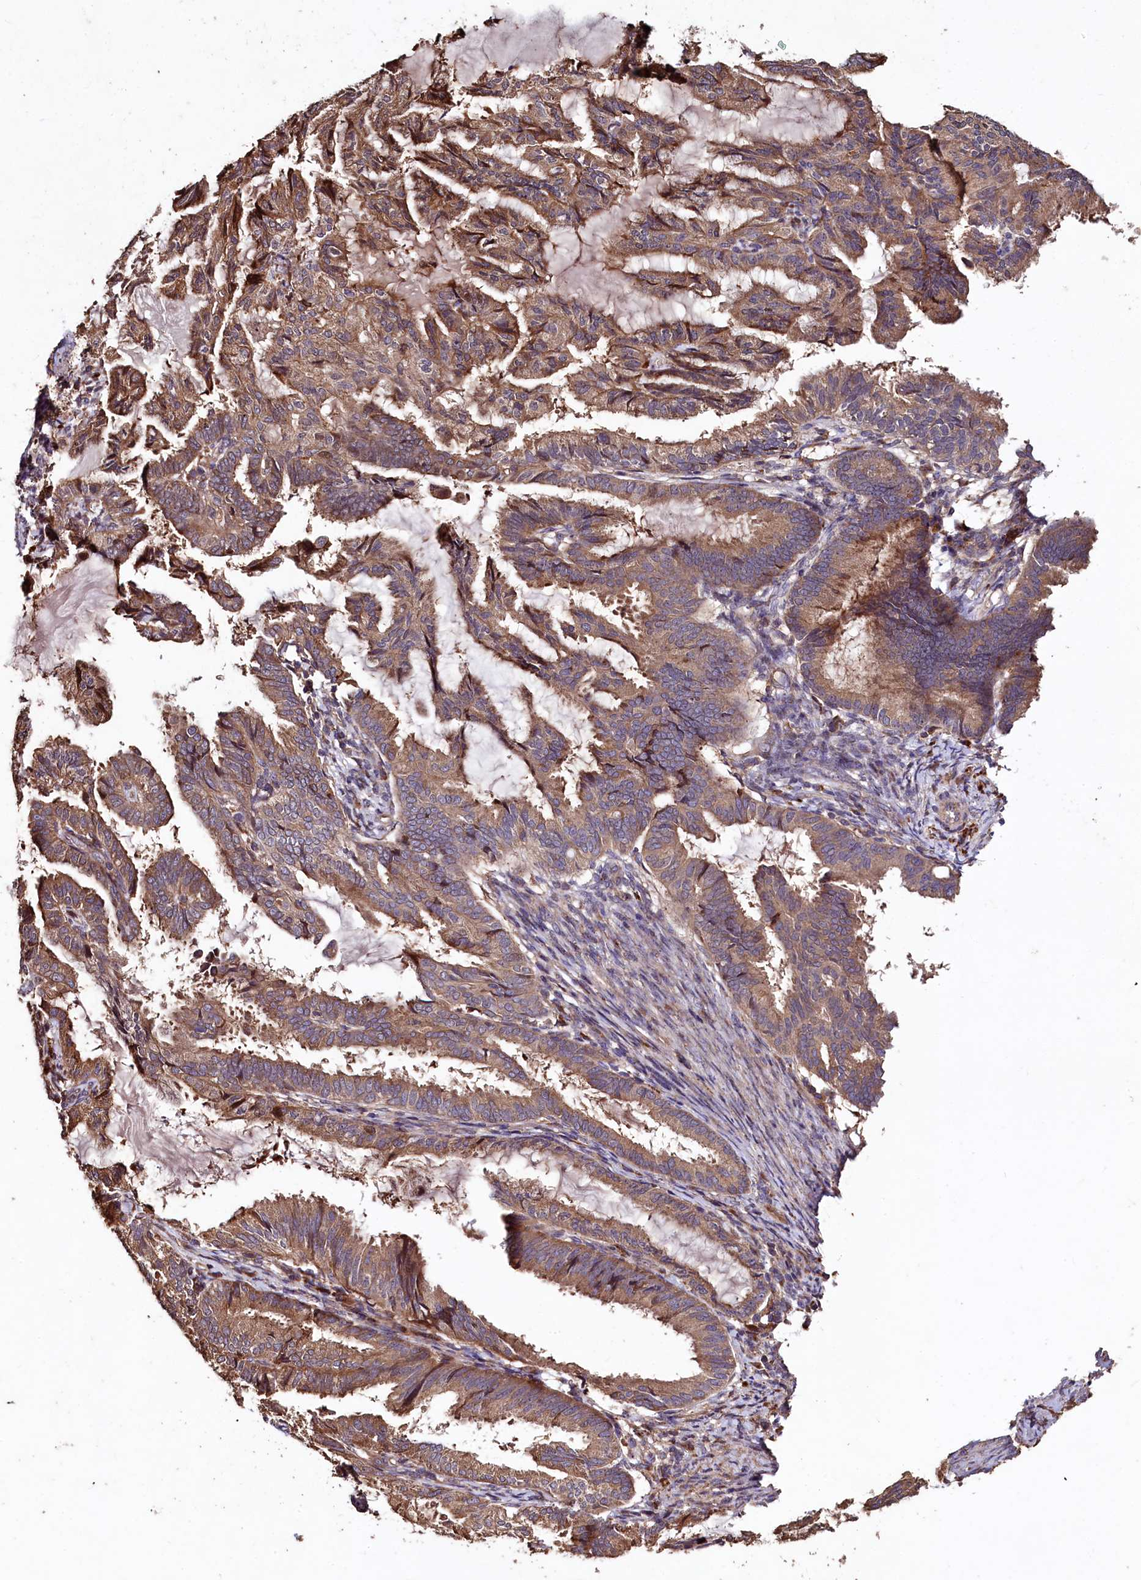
{"staining": {"intensity": "moderate", "quantity": ">75%", "location": "cytoplasmic/membranous"}, "tissue": "endometrial cancer", "cell_type": "Tumor cells", "image_type": "cancer", "snomed": [{"axis": "morphology", "description": "Adenocarcinoma, NOS"}, {"axis": "topography", "description": "Endometrium"}], "caption": "Endometrial cancer (adenocarcinoma) stained for a protein shows moderate cytoplasmic/membranous positivity in tumor cells.", "gene": "TMEM98", "patient": {"sex": "female", "age": 86}}